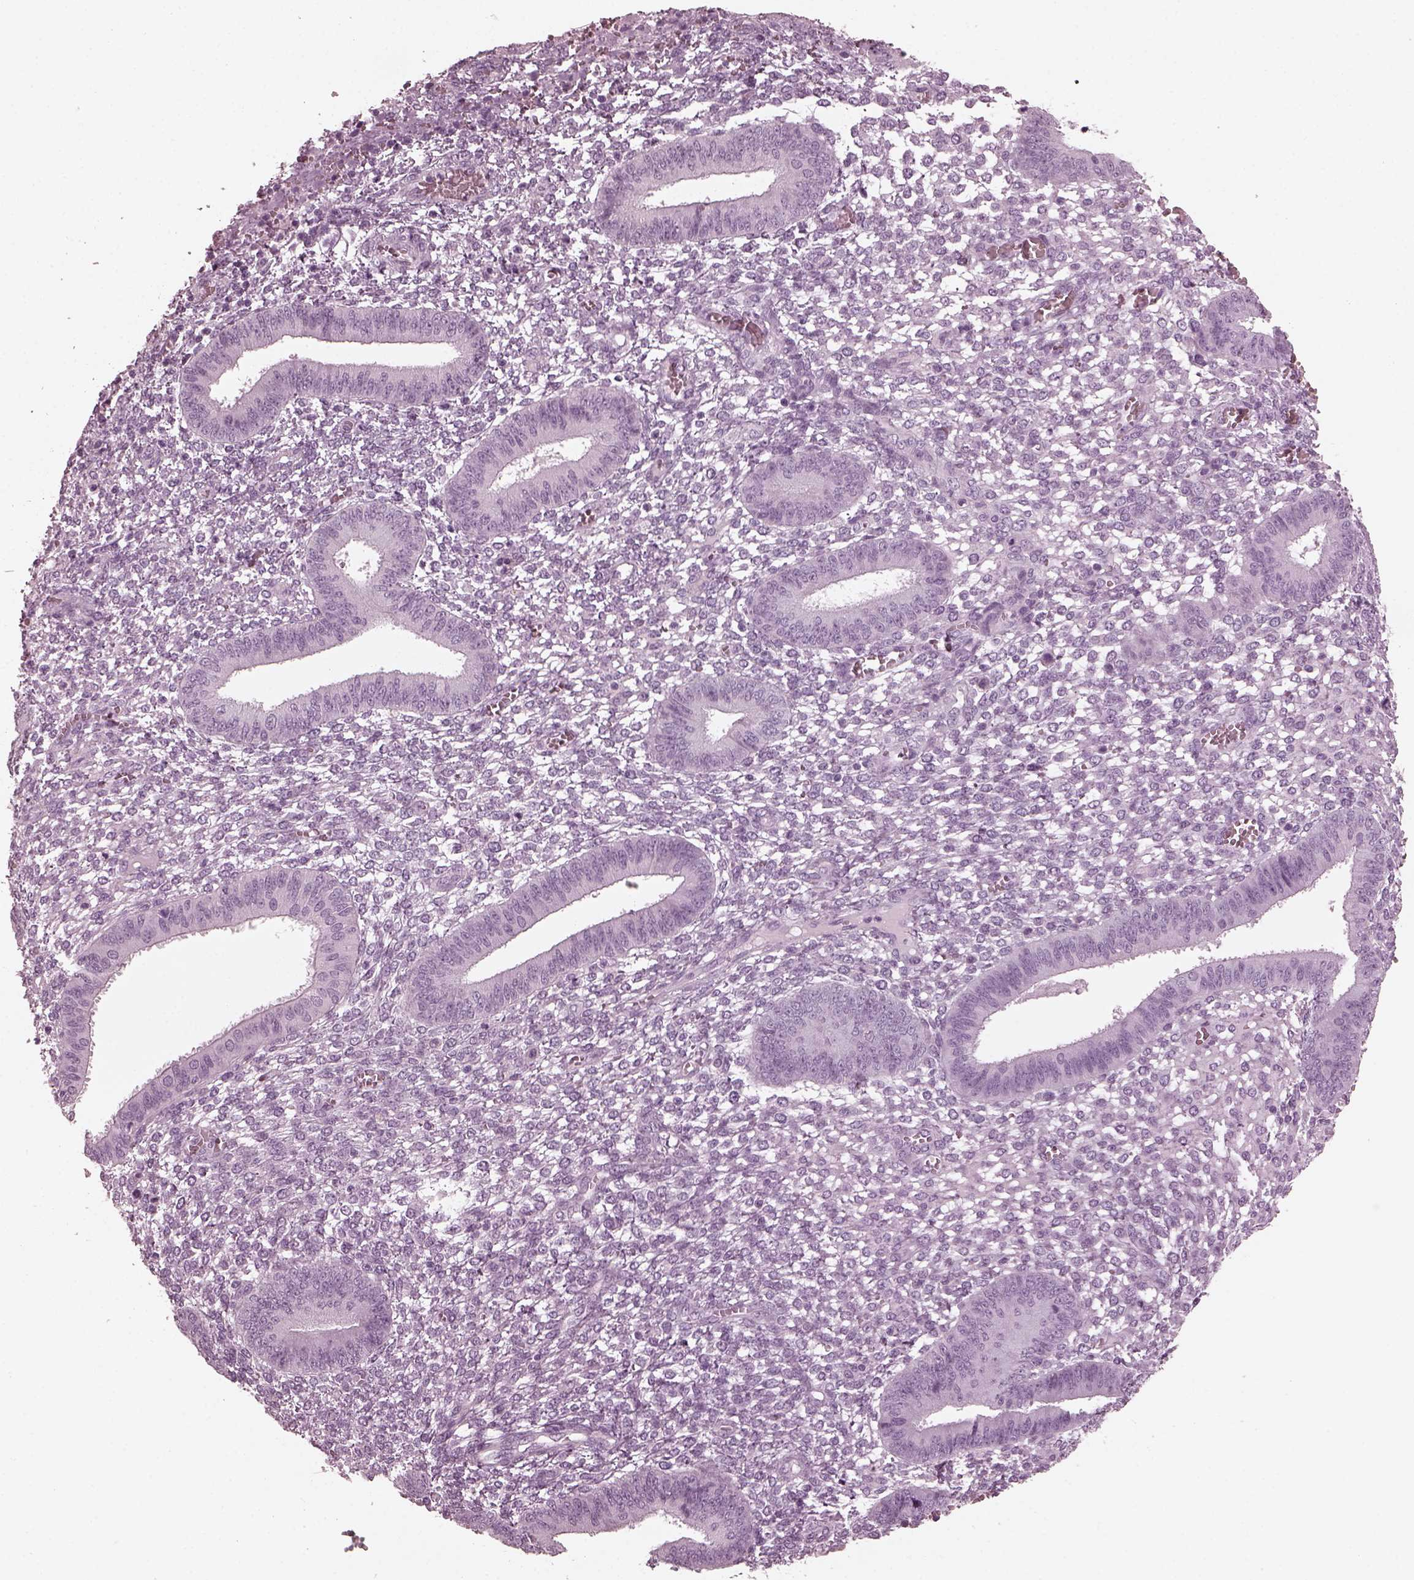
{"staining": {"intensity": "negative", "quantity": "none", "location": "none"}, "tissue": "endometrium", "cell_type": "Cells in endometrial stroma", "image_type": "normal", "snomed": [{"axis": "morphology", "description": "Normal tissue, NOS"}, {"axis": "topography", "description": "Endometrium"}], "caption": "This is an IHC photomicrograph of unremarkable endometrium. There is no staining in cells in endometrial stroma.", "gene": "GRM6", "patient": {"sex": "female", "age": 42}}